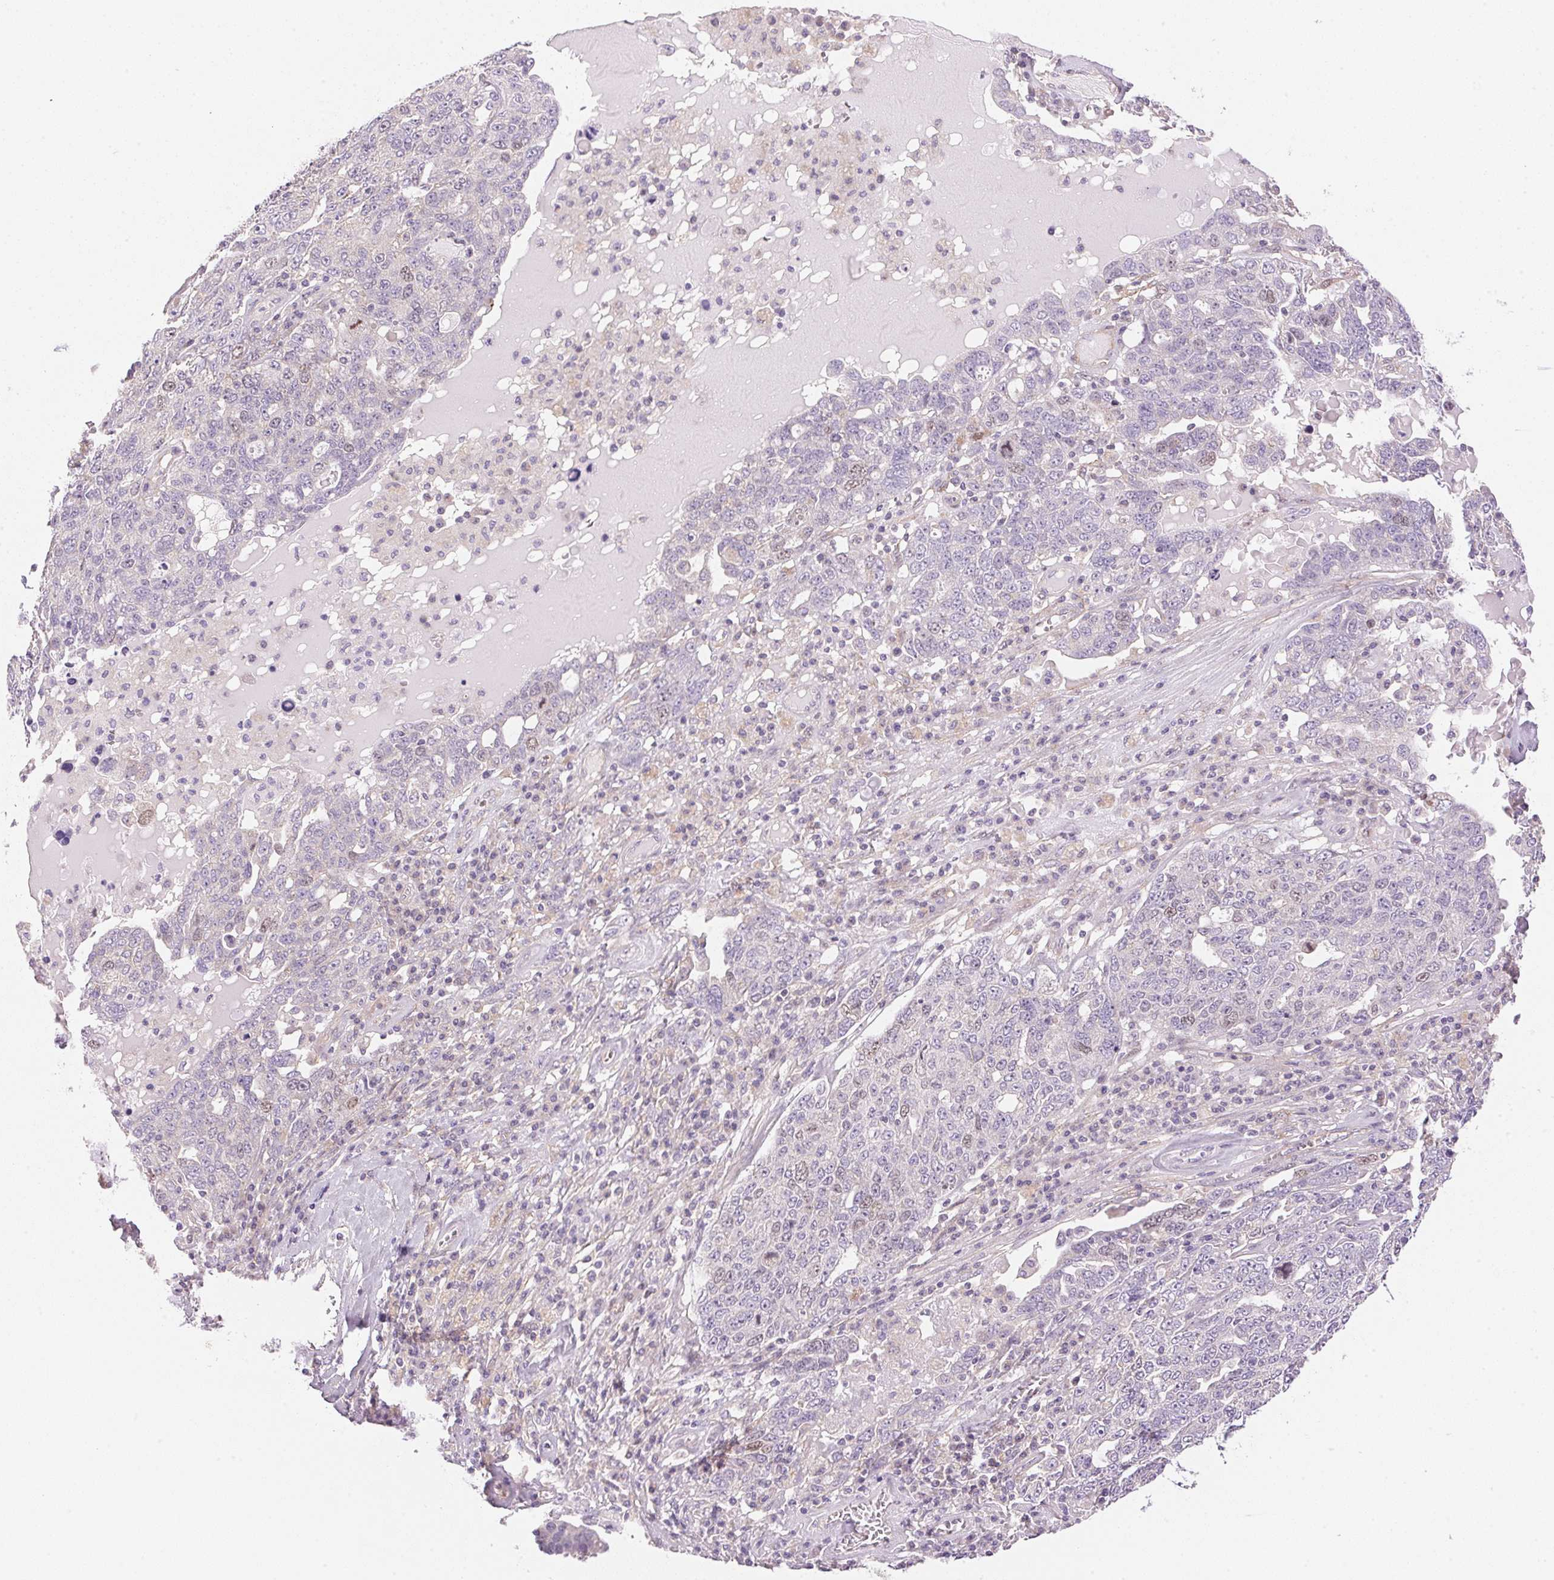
{"staining": {"intensity": "negative", "quantity": "none", "location": "none"}, "tissue": "ovarian cancer", "cell_type": "Tumor cells", "image_type": "cancer", "snomed": [{"axis": "morphology", "description": "Carcinoma, endometroid"}, {"axis": "topography", "description": "Ovary"}], "caption": "The histopathology image shows no significant positivity in tumor cells of ovarian endometroid carcinoma.", "gene": "SMTN", "patient": {"sex": "female", "age": 62}}